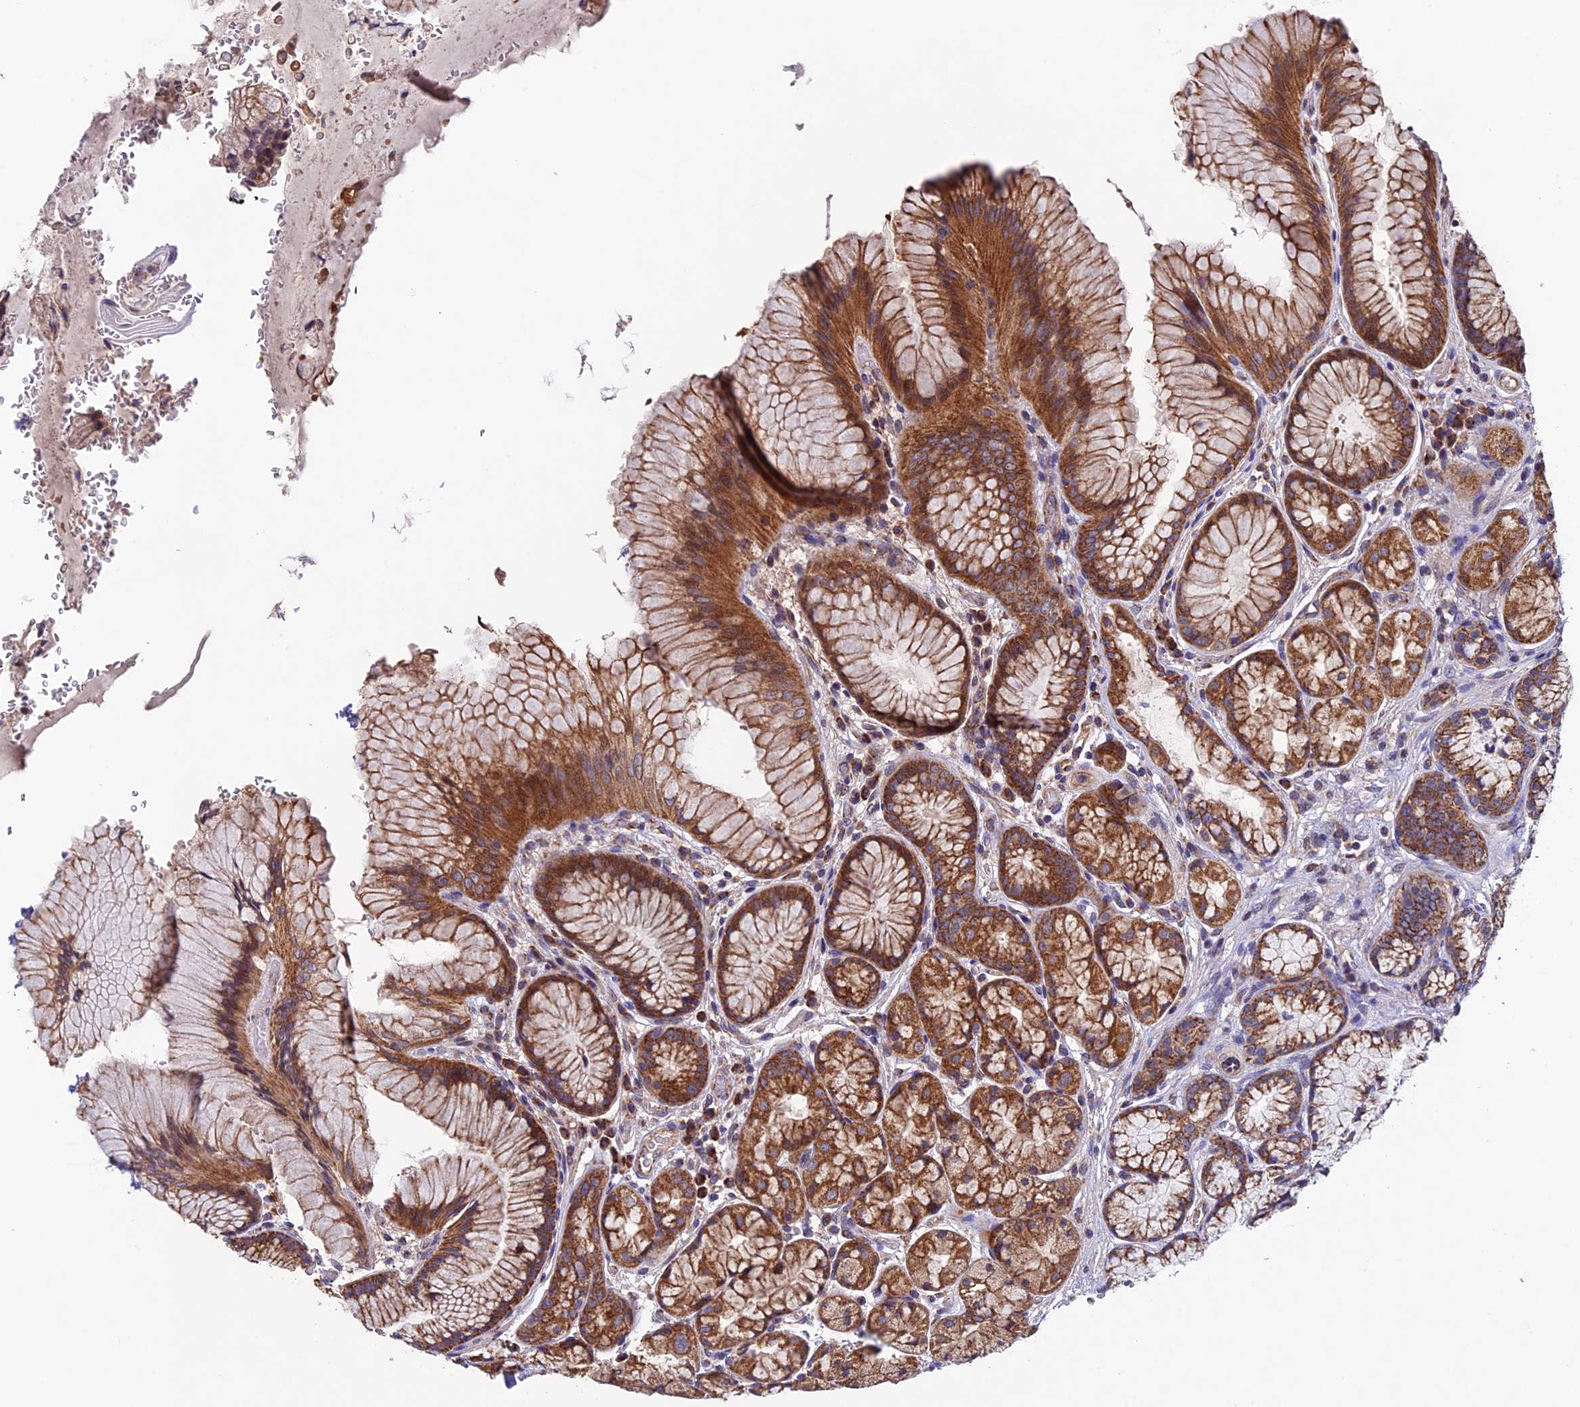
{"staining": {"intensity": "moderate", "quantity": ">75%", "location": "cytoplasmic/membranous"}, "tissue": "stomach", "cell_type": "Glandular cells", "image_type": "normal", "snomed": [{"axis": "morphology", "description": "Normal tissue, NOS"}, {"axis": "topography", "description": "Stomach"}], "caption": "An immunohistochemistry photomicrograph of normal tissue is shown. Protein staining in brown labels moderate cytoplasmic/membranous positivity in stomach within glandular cells.", "gene": "RNF17", "patient": {"sex": "male", "age": 63}}